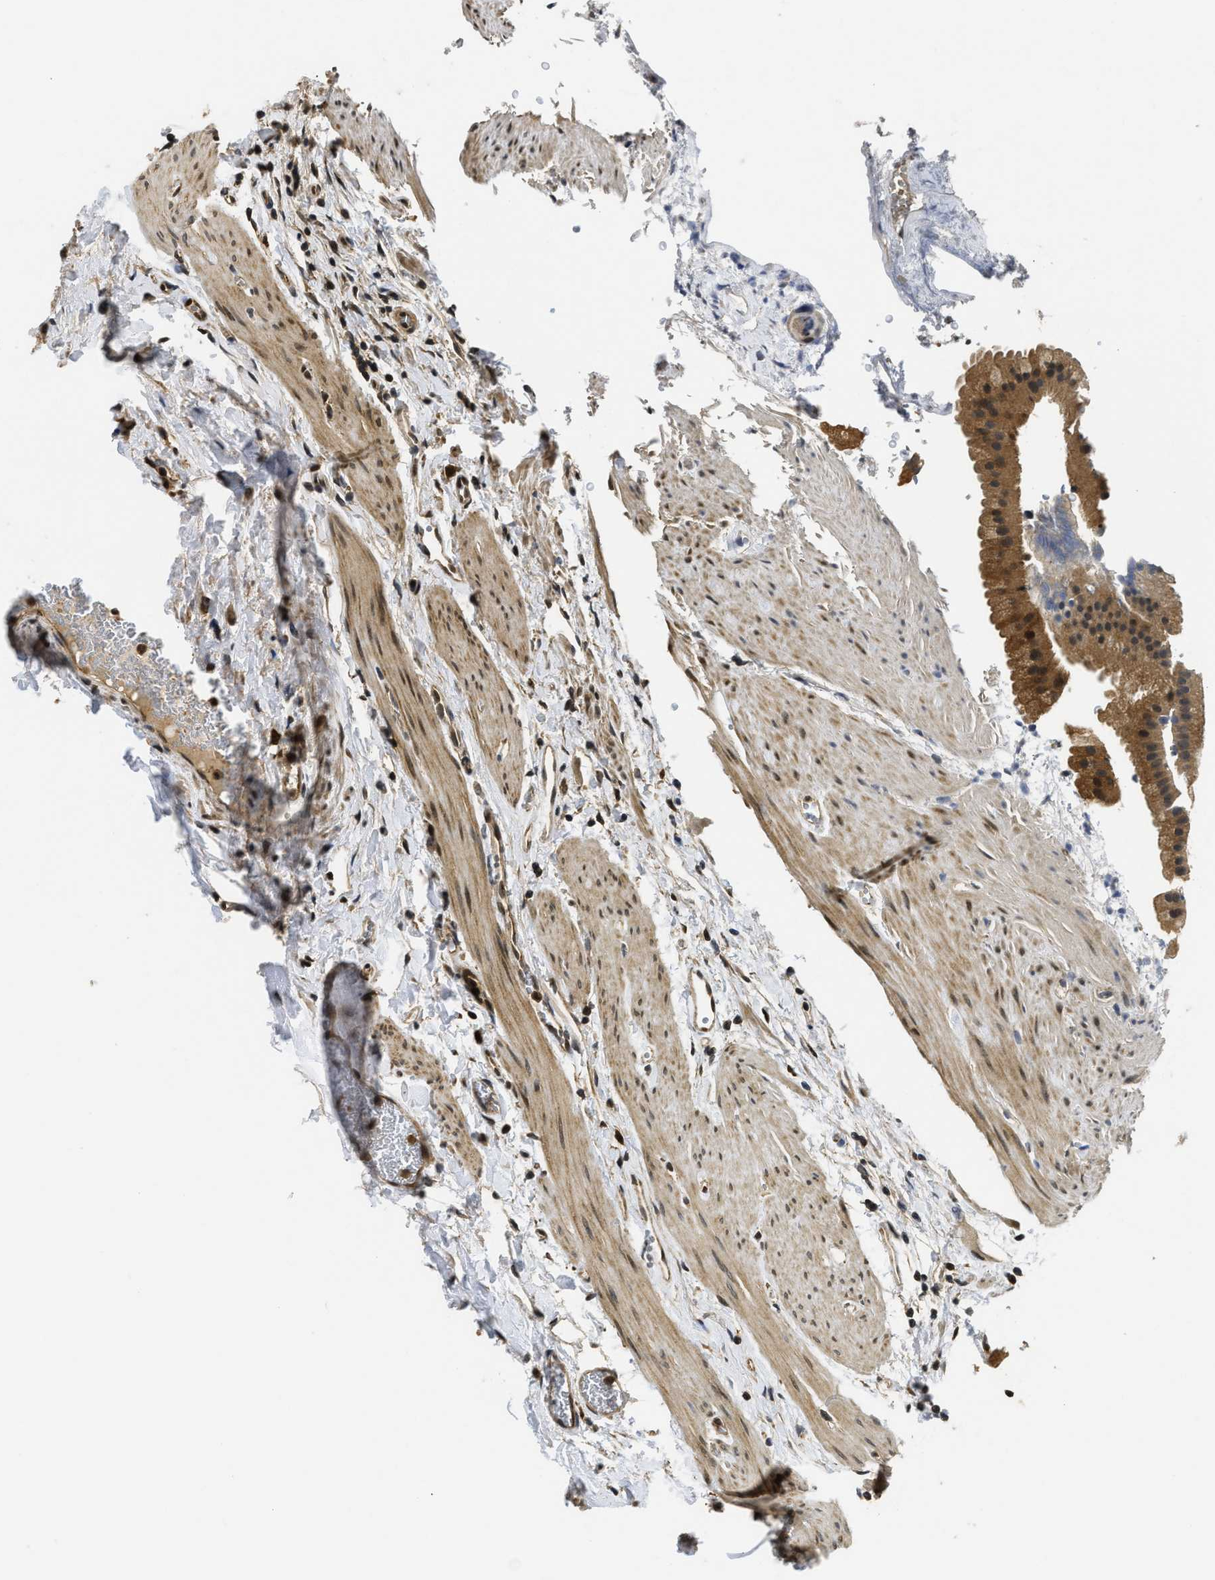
{"staining": {"intensity": "moderate", "quantity": ">75%", "location": "cytoplasmic/membranous"}, "tissue": "gallbladder", "cell_type": "Glandular cells", "image_type": "normal", "snomed": [{"axis": "morphology", "description": "Normal tissue, NOS"}, {"axis": "topography", "description": "Gallbladder"}], "caption": "The histopathology image exhibits a brown stain indicating the presence of a protein in the cytoplasmic/membranous of glandular cells in gallbladder.", "gene": "ADSL", "patient": {"sex": "female", "age": 64}}